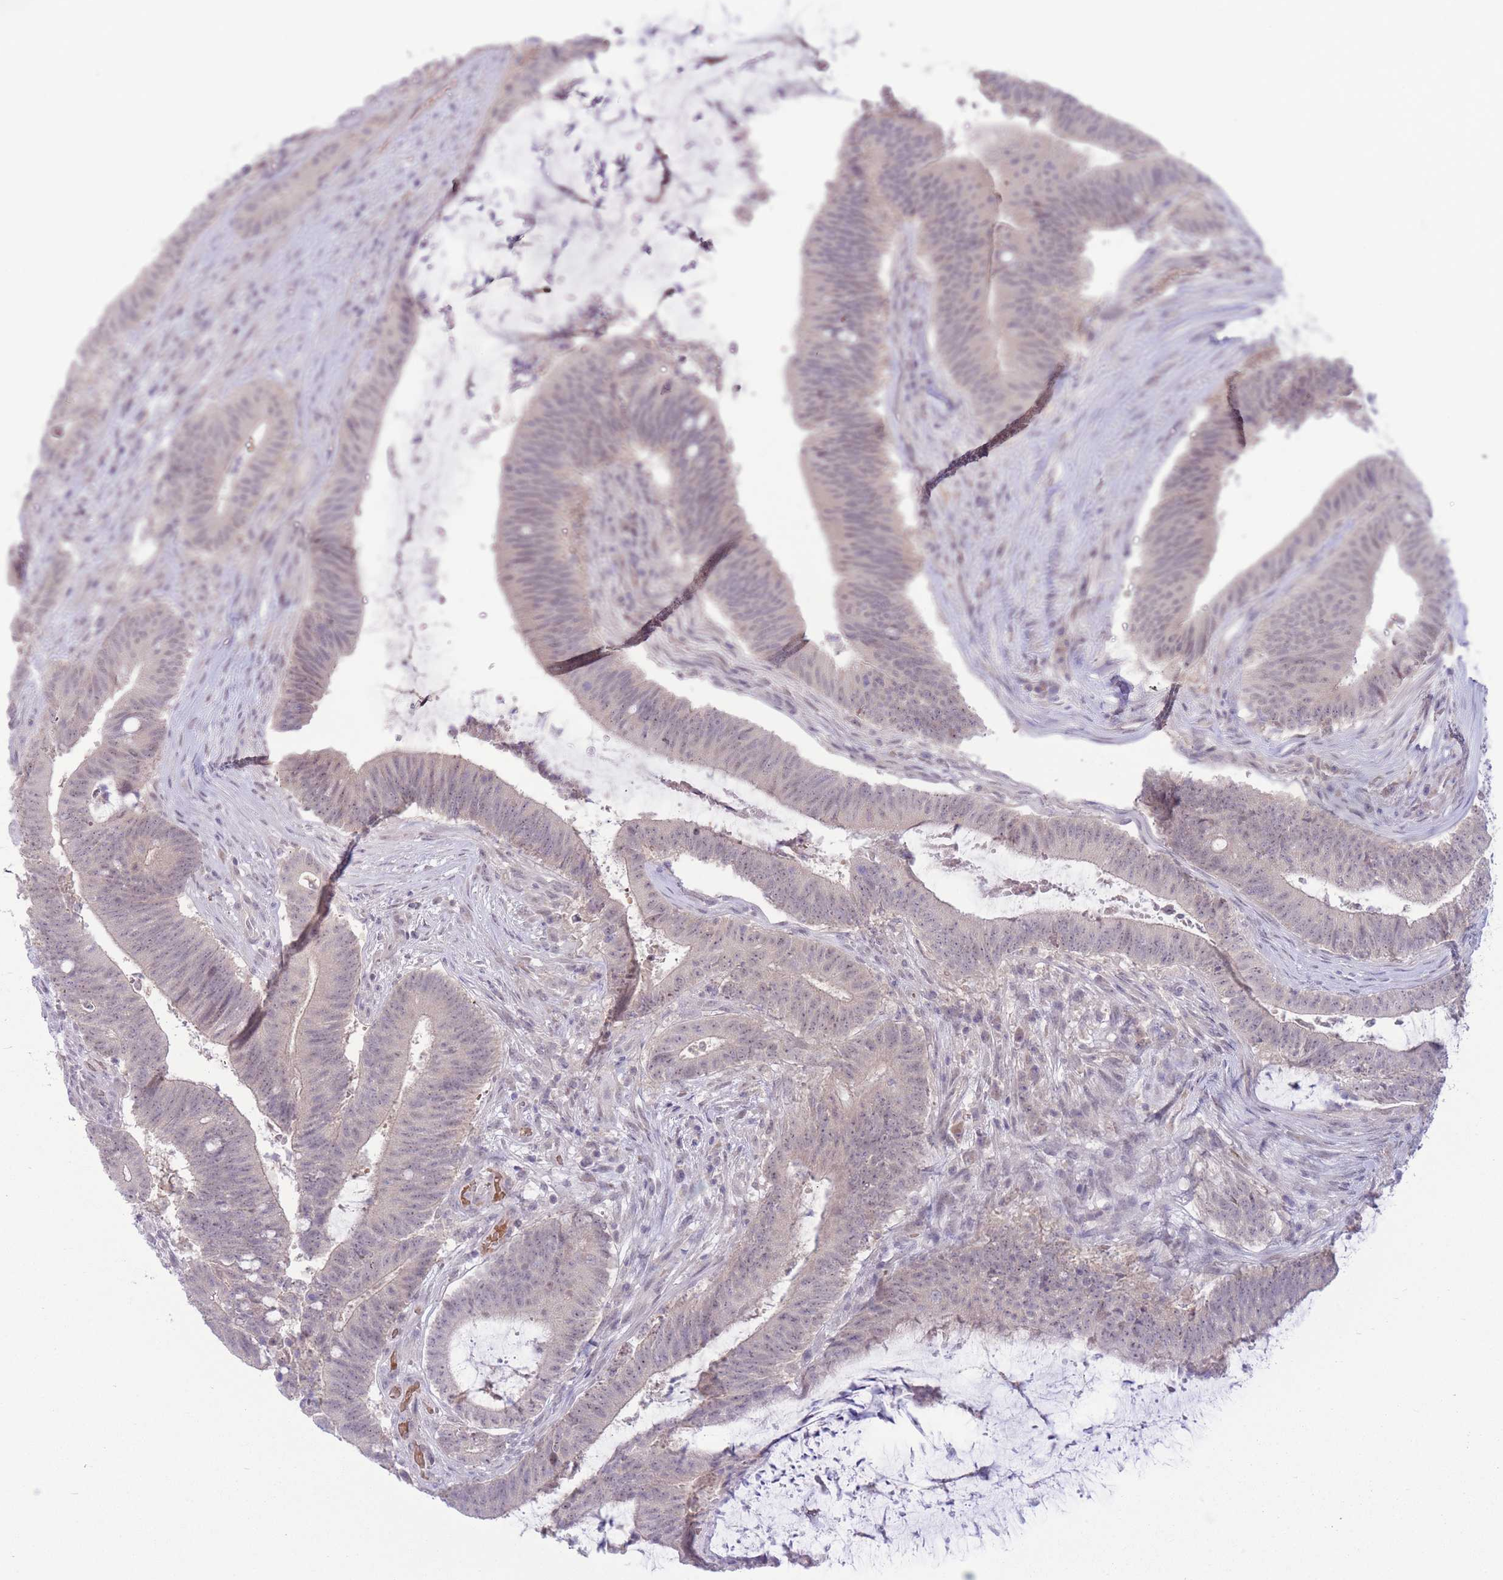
{"staining": {"intensity": "weak", "quantity": "<25%", "location": "nuclear"}, "tissue": "colorectal cancer", "cell_type": "Tumor cells", "image_type": "cancer", "snomed": [{"axis": "morphology", "description": "Adenocarcinoma, NOS"}, {"axis": "topography", "description": "Colon"}], "caption": "An immunohistochemistry photomicrograph of colorectal cancer is shown. There is no staining in tumor cells of colorectal cancer.", "gene": "FBXO46", "patient": {"sex": "female", "age": 43}}